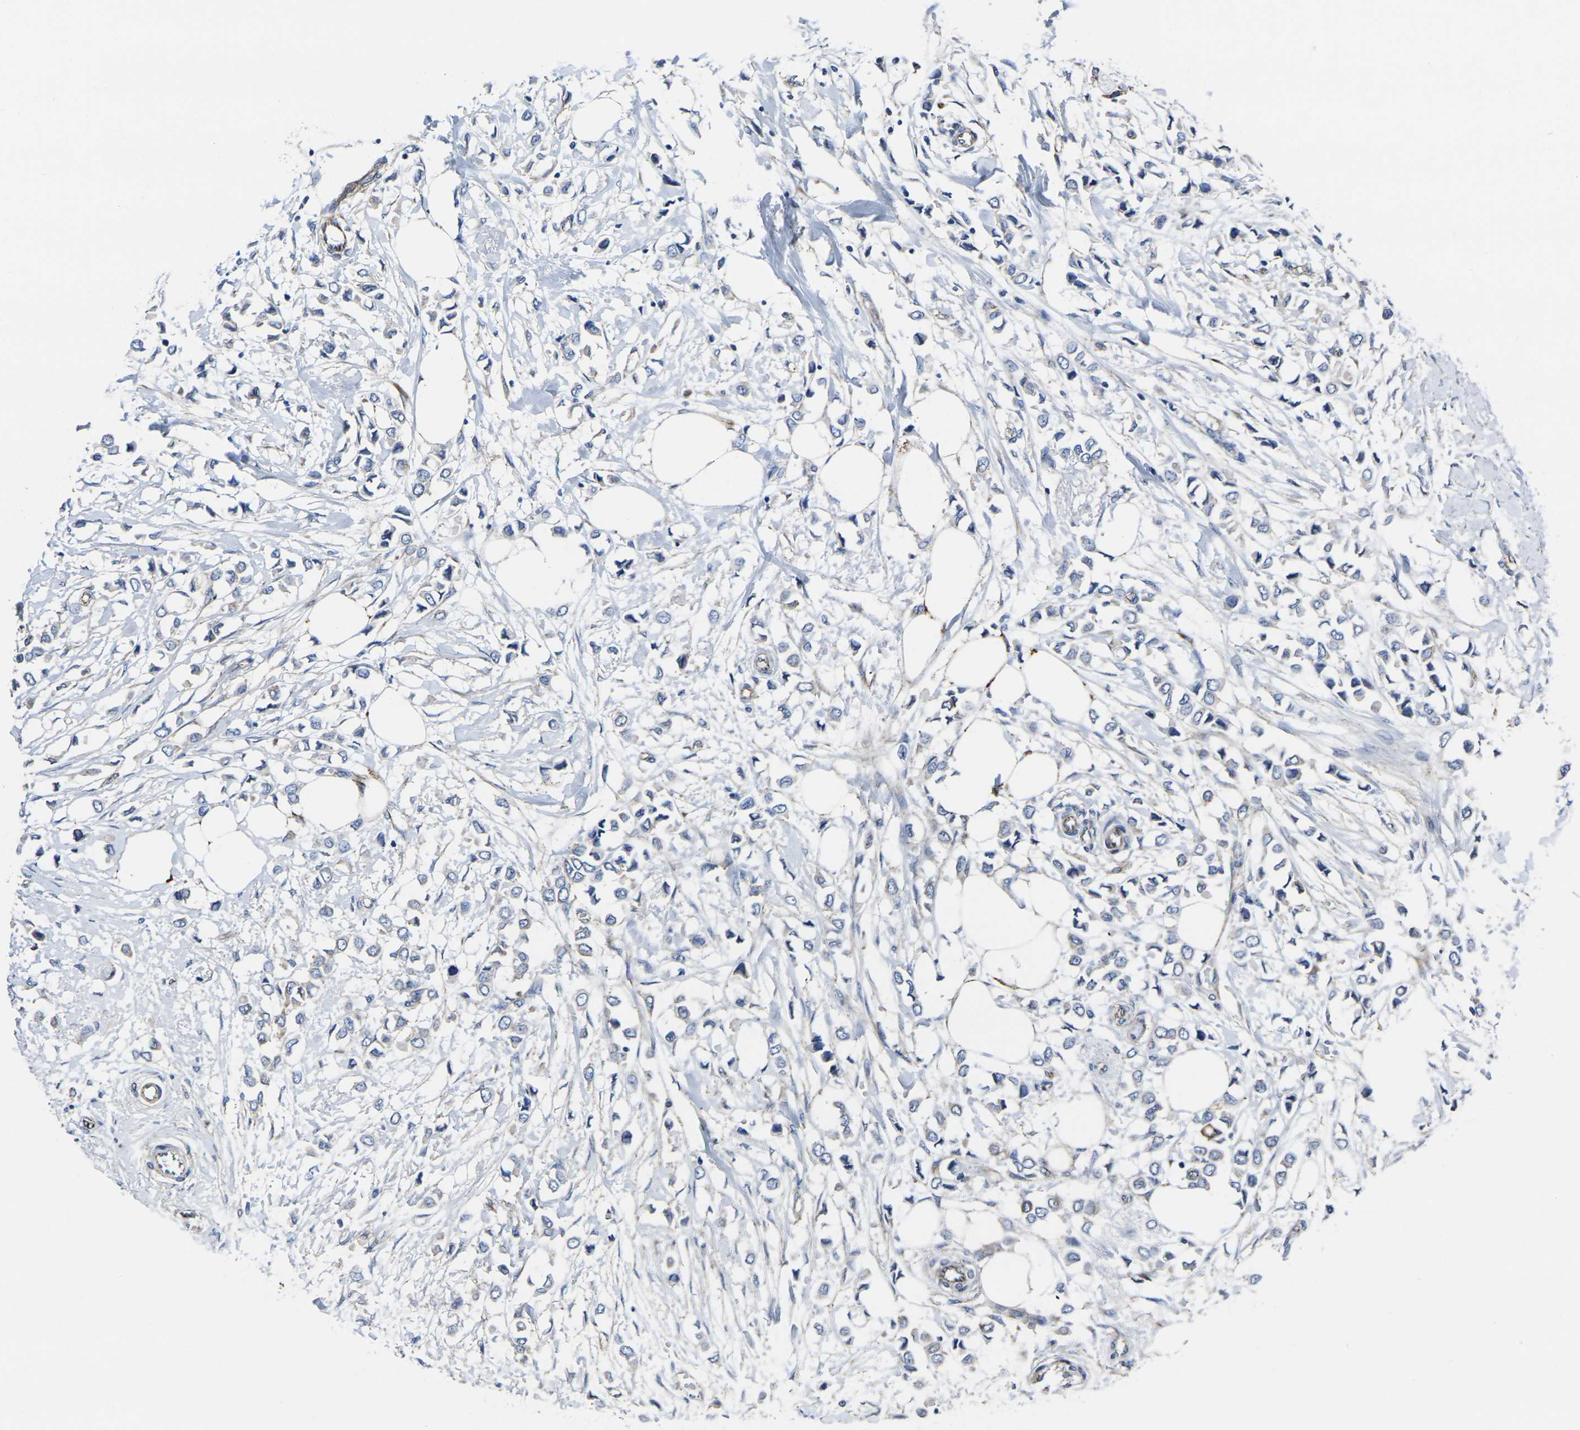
{"staining": {"intensity": "negative", "quantity": "none", "location": "none"}, "tissue": "breast cancer", "cell_type": "Tumor cells", "image_type": "cancer", "snomed": [{"axis": "morphology", "description": "Duct carcinoma"}, {"axis": "topography", "description": "Breast"}], "caption": "This is an immunohistochemistry (IHC) photomicrograph of human breast invasive ductal carcinoma. There is no staining in tumor cells.", "gene": "NUMB", "patient": {"sex": "female", "age": 40}}